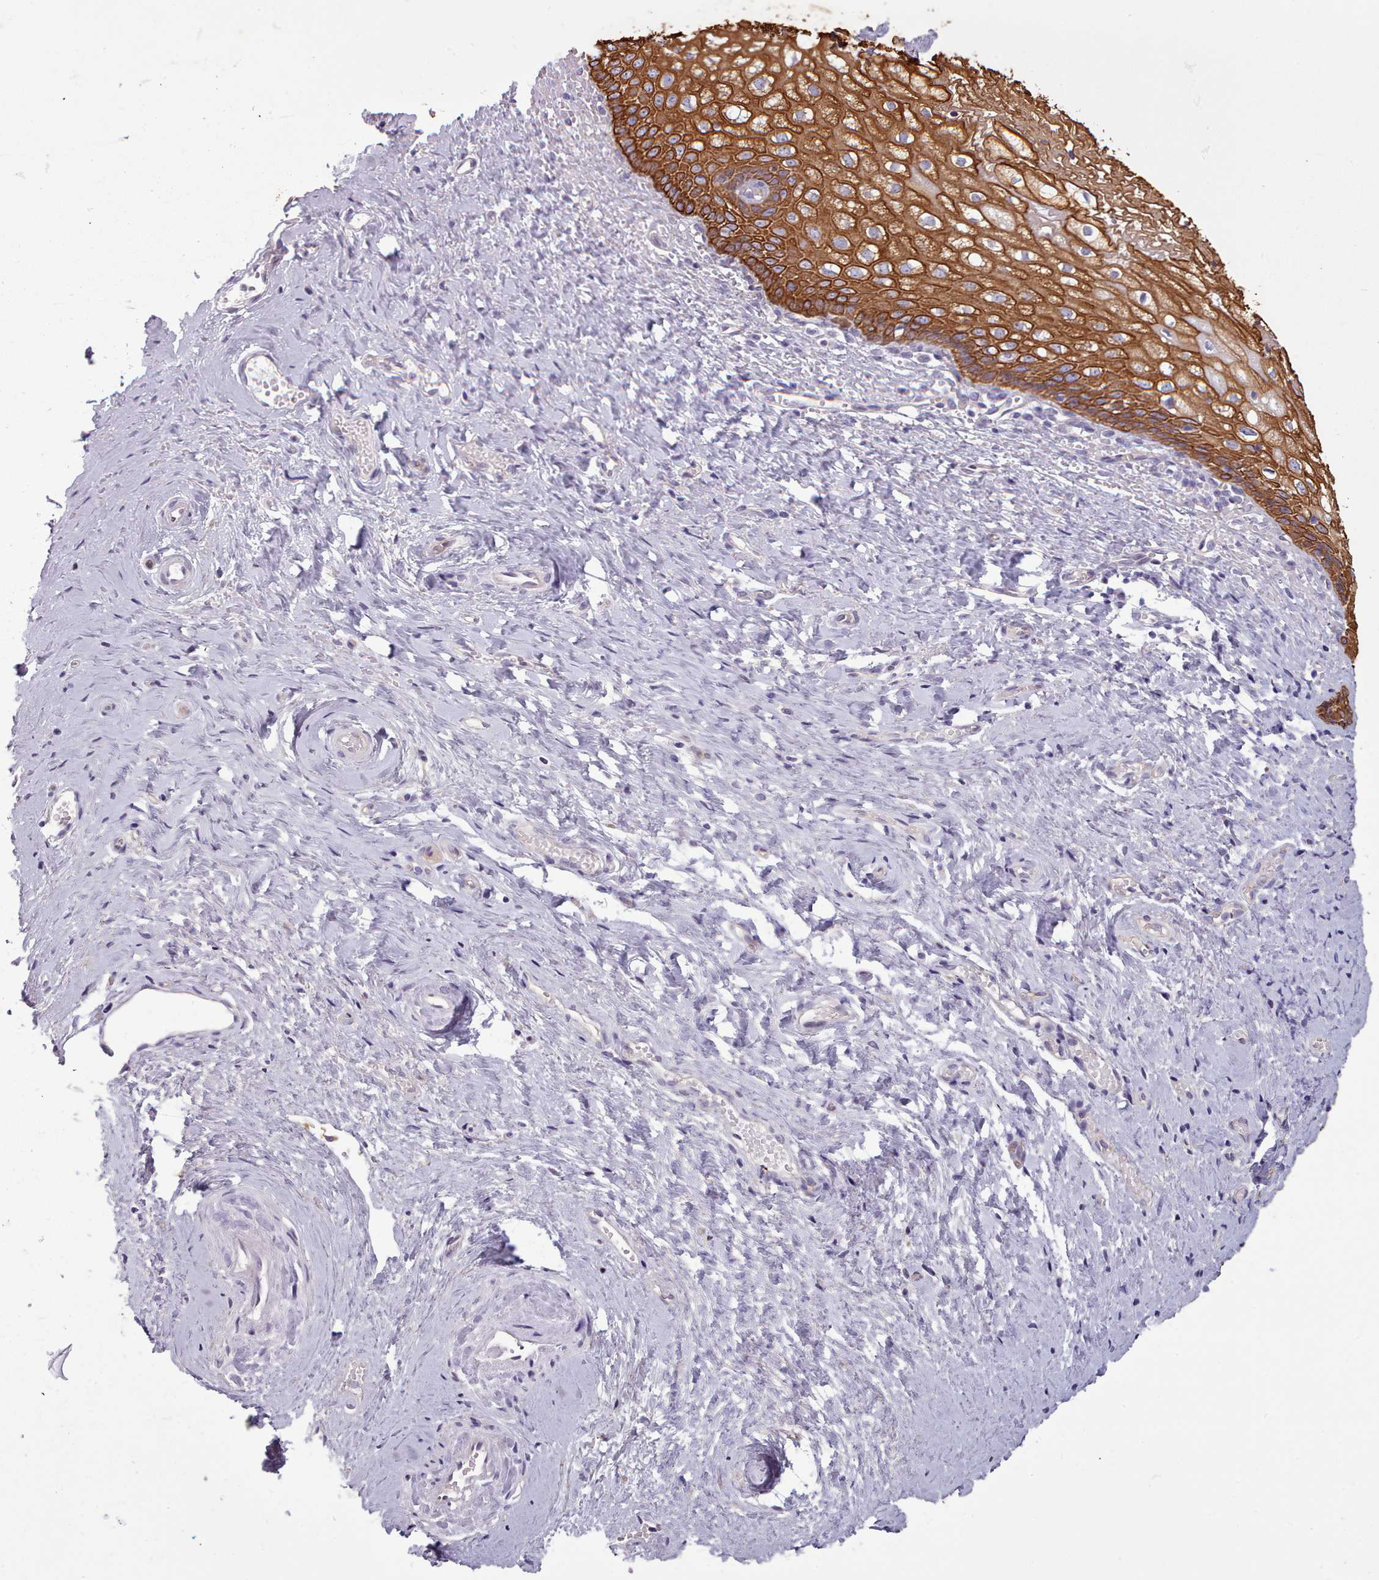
{"staining": {"intensity": "strong", "quantity": ">75%", "location": "cytoplasmic/membranous"}, "tissue": "vagina", "cell_type": "Squamous epithelial cells", "image_type": "normal", "snomed": [{"axis": "morphology", "description": "Normal tissue, NOS"}, {"axis": "topography", "description": "Vagina"}], "caption": "This histopathology image reveals IHC staining of unremarkable human vagina, with high strong cytoplasmic/membranous staining in approximately >75% of squamous epithelial cells.", "gene": "PLD4", "patient": {"sex": "female", "age": 59}}